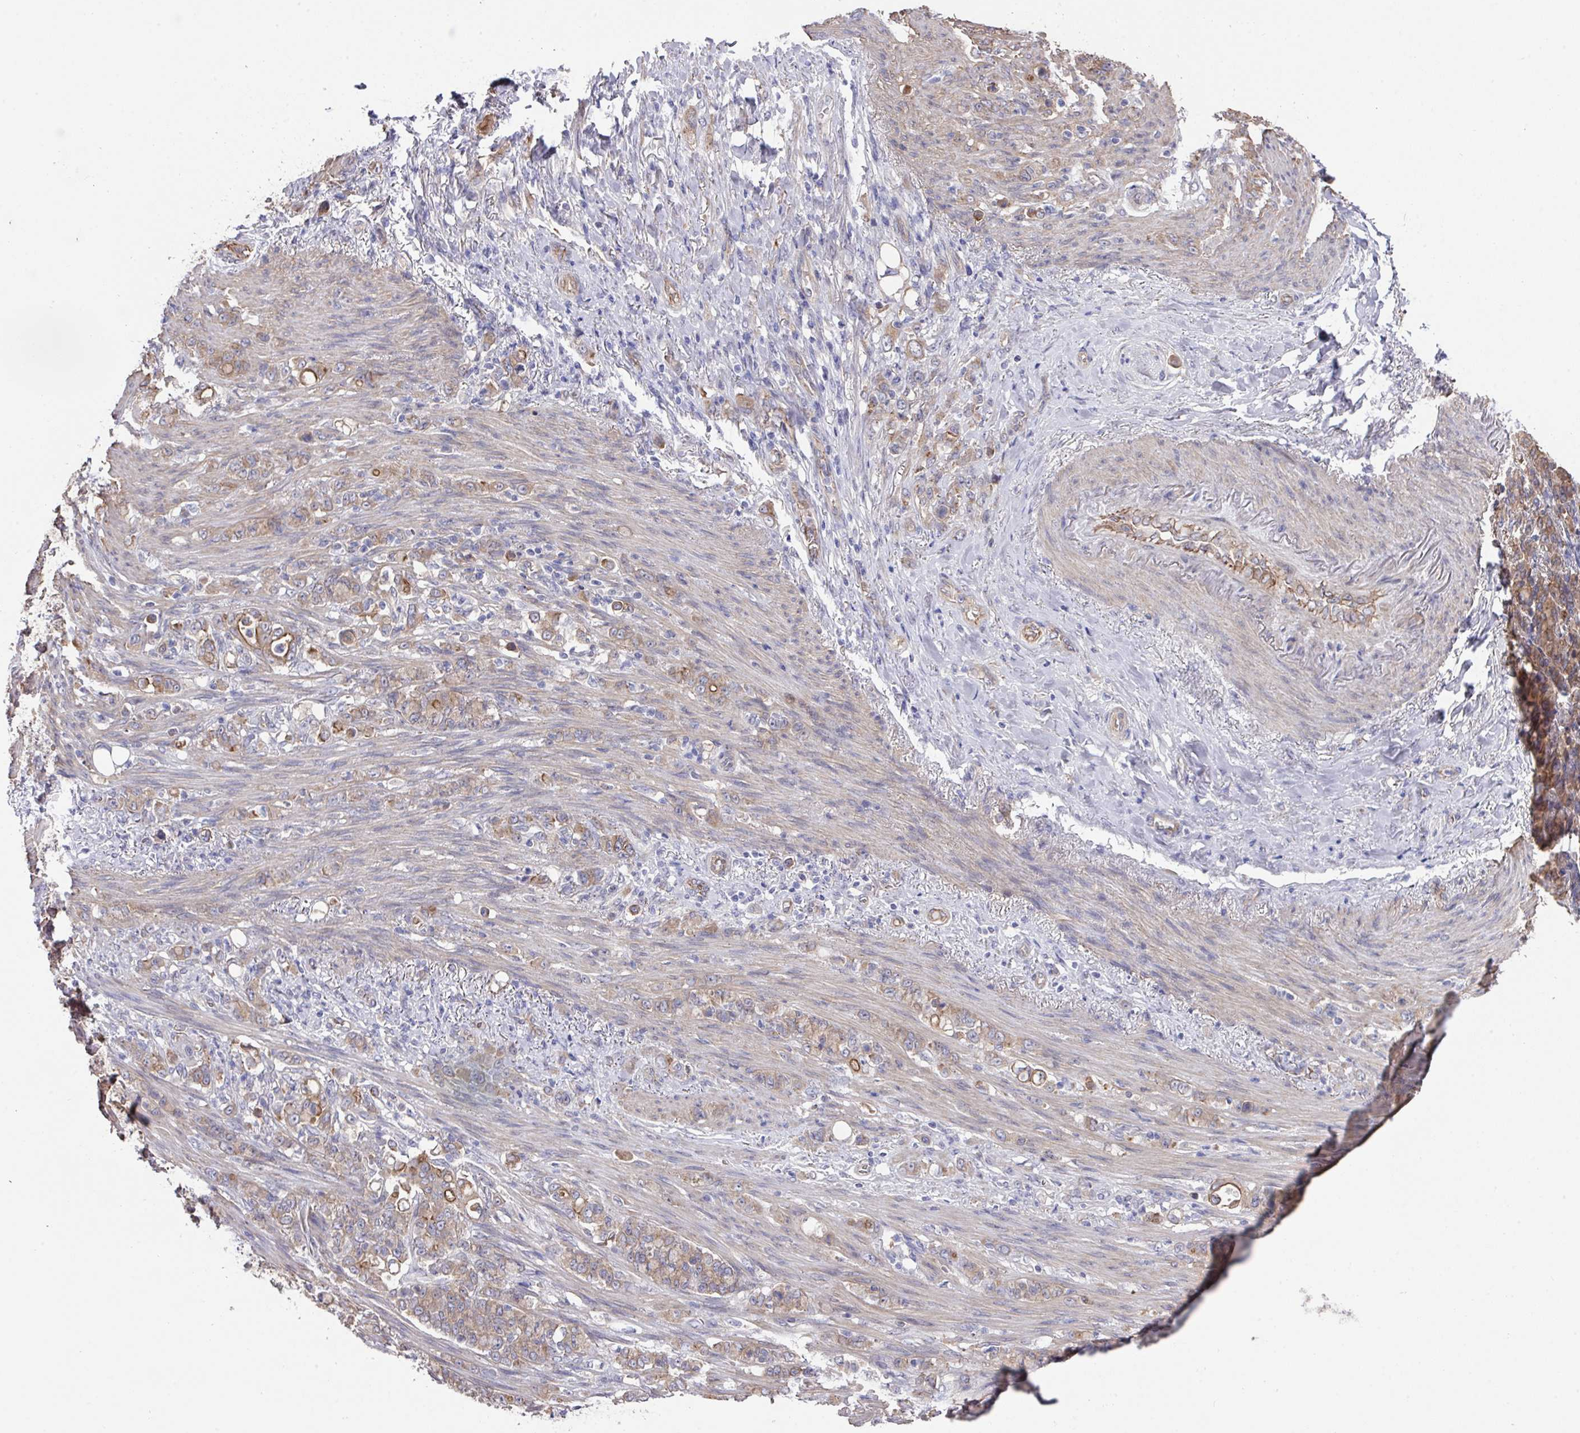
{"staining": {"intensity": "moderate", "quantity": "<25%", "location": "cytoplasmic/membranous"}, "tissue": "stomach cancer", "cell_type": "Tumor cells", "image_type": "cancer", "snomed": [{"axis": "morphology", "description": "Adenocarcinoma, NOS"}, {"axis": "topography", "description": "Stomach"}], "caption": "Stomach adenocarcinoma stained with immunohistochemistry (IHC) shows moderate cytoplasmic/membranous positivity in about <25% of tumor cells. (DAB IHC, brown staining for protein, blue staining for nuclei).", "gene": "PRR5", "patient": {"sex": "female", "age": 79}}